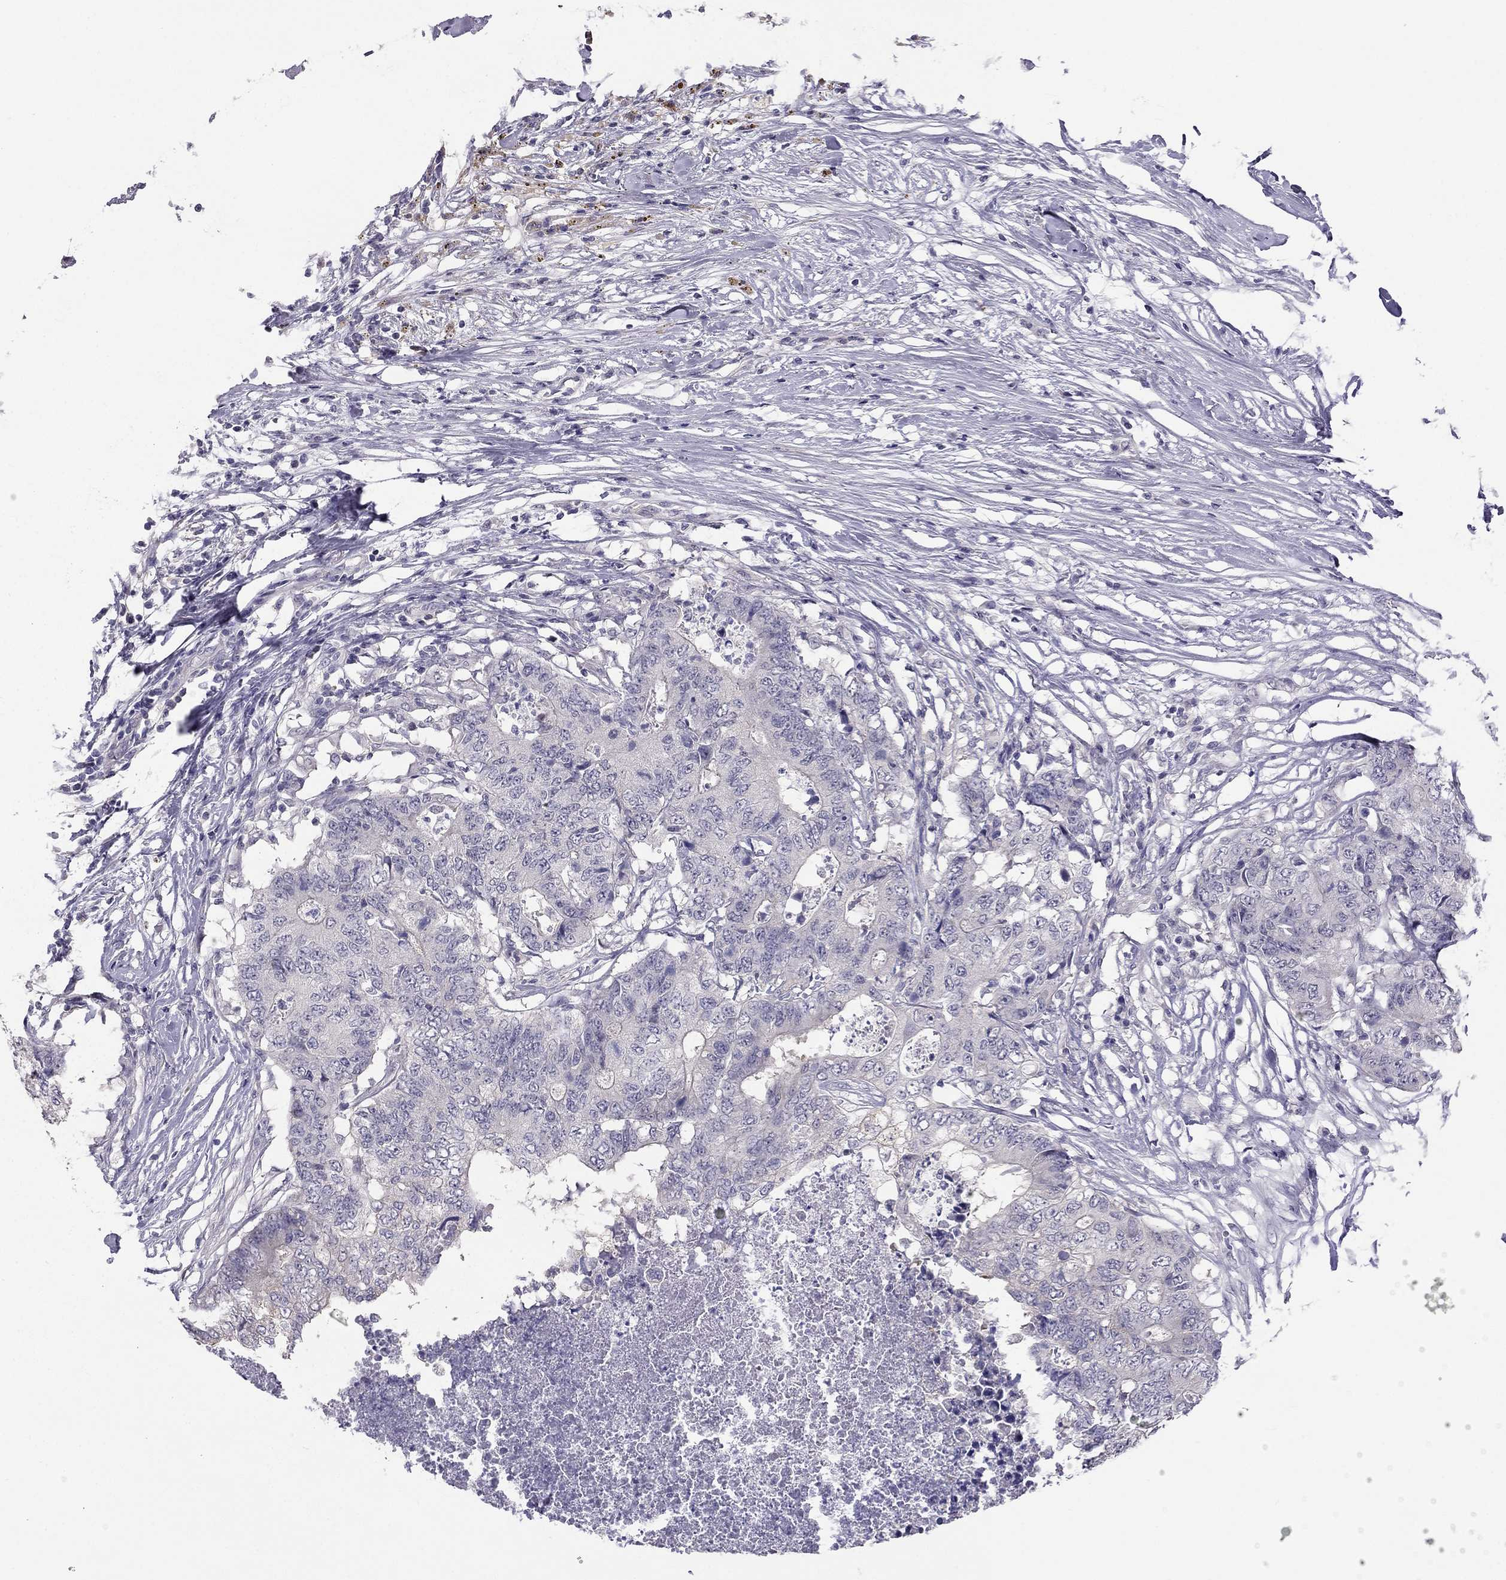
{"staining": {"intensity": "negative", "quantity": "none", "location": "none"}, "tissue": "colorectal cancer", "cell_type": "Tumor cells", "image_type": "cancer", "snomed": [{"axis": "morphology", "description": "Adenocarcinoma, NOS"}, {"axis": "topography", "description": "Colon"}], "caption": "Colorectal adenocarcinoma was stained to show a protein in brown. There is no significant positivity in tumor cells.", "gene": "HSFX1", "patient": {"sex": "female", "age": 48}}